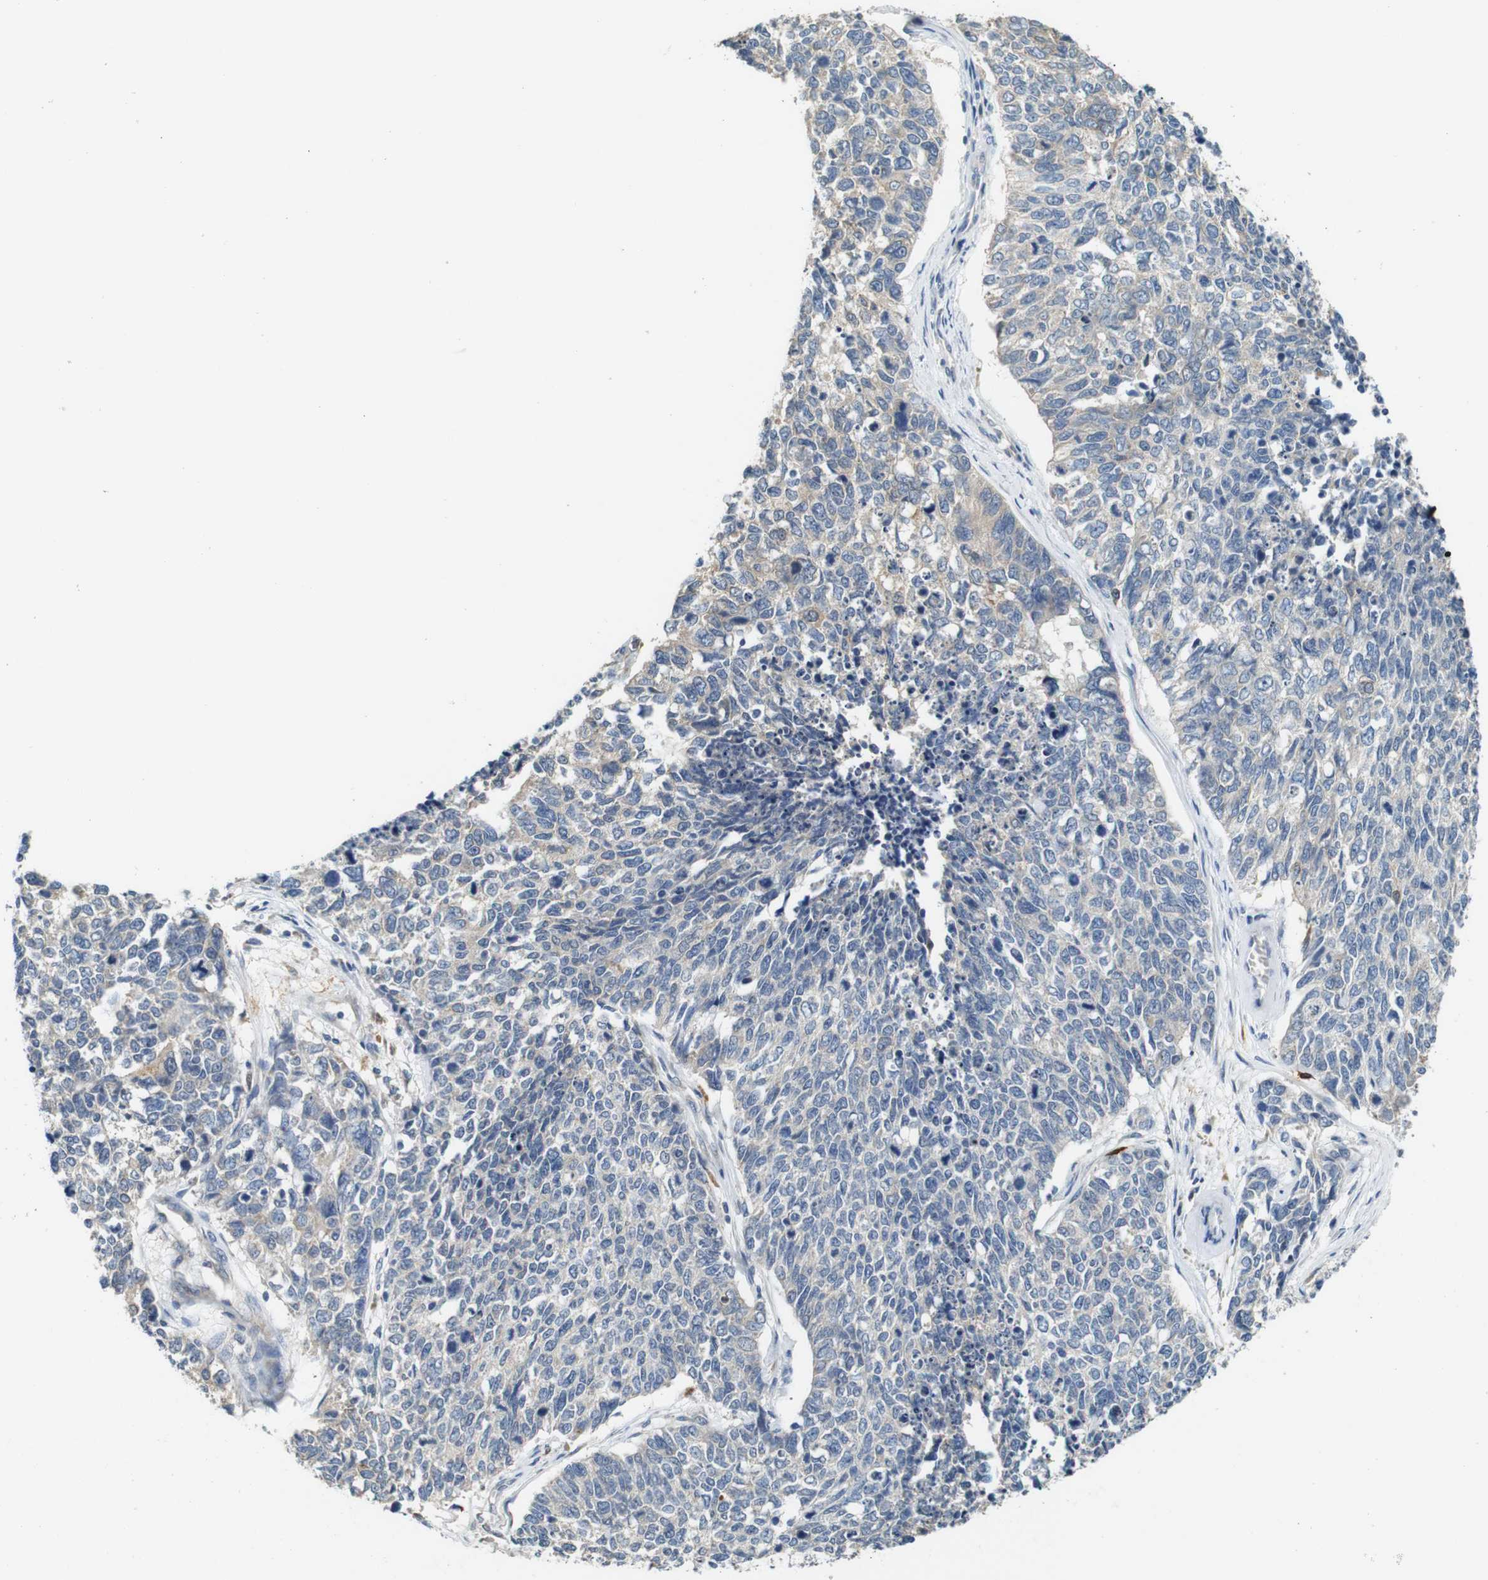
{"staining": {"intensity": "negative", "quantity": "none", "location": "none"}, "tissue": "cervical cancer", "cell_type": "Tumor cells", "image_type": "cancer", "snomed": [{"axis": "morphology", "description": "Squamous cell carcinoma, NOS"}, {"axis": "topography", "description": "Cervix"}], "caption": "Tumor cells show no significant staining in squamous cell carcinoma (cervical). Brightfield microscopy of immunohistochemistry stained with DAB (3,3'-diaminobenzidine) (brown) and hematoxylin (blue), captured at high magnification.", "gene": "NEBL", "patient": {"sex": "female", "age": 63}}